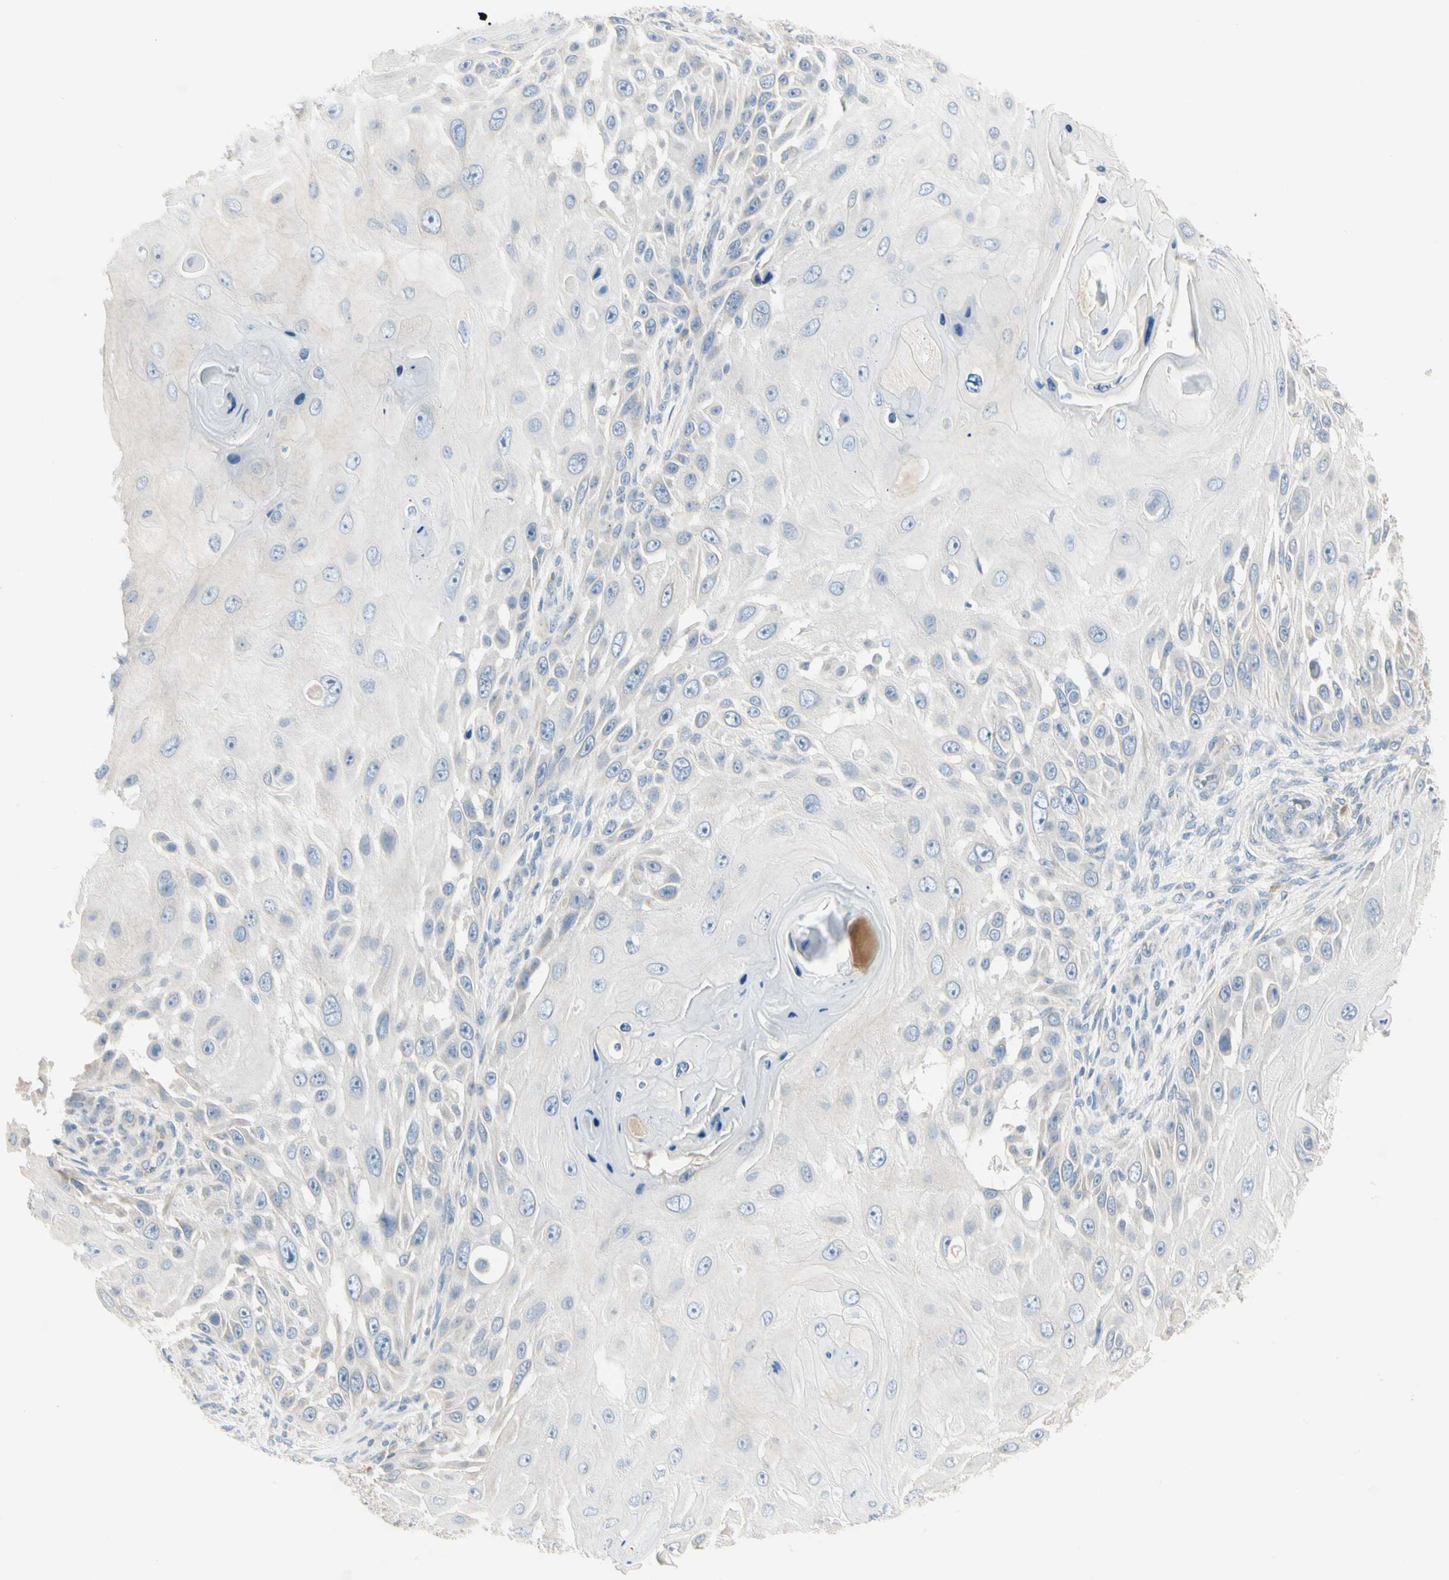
{"staining": {"intensity": "negative", "quantity": "none", "location": "none"}, "tissue": "skin cancer", "cell_type": "Tumor cells", "image_type": "cancer", "snomed": [{"axis": "morphology", "description": "Squamous cell carcinoma, NOS"}, {"axis": "topography", "description": "Skin"}], "caption": "DAB immunohistochemical staining of skin cancer (squamous cell carcinoma) demonstrates no significant staining in tumor cells.", "gene": "ALDH18A1", "patient": {"sex": "female", "age": 44}}